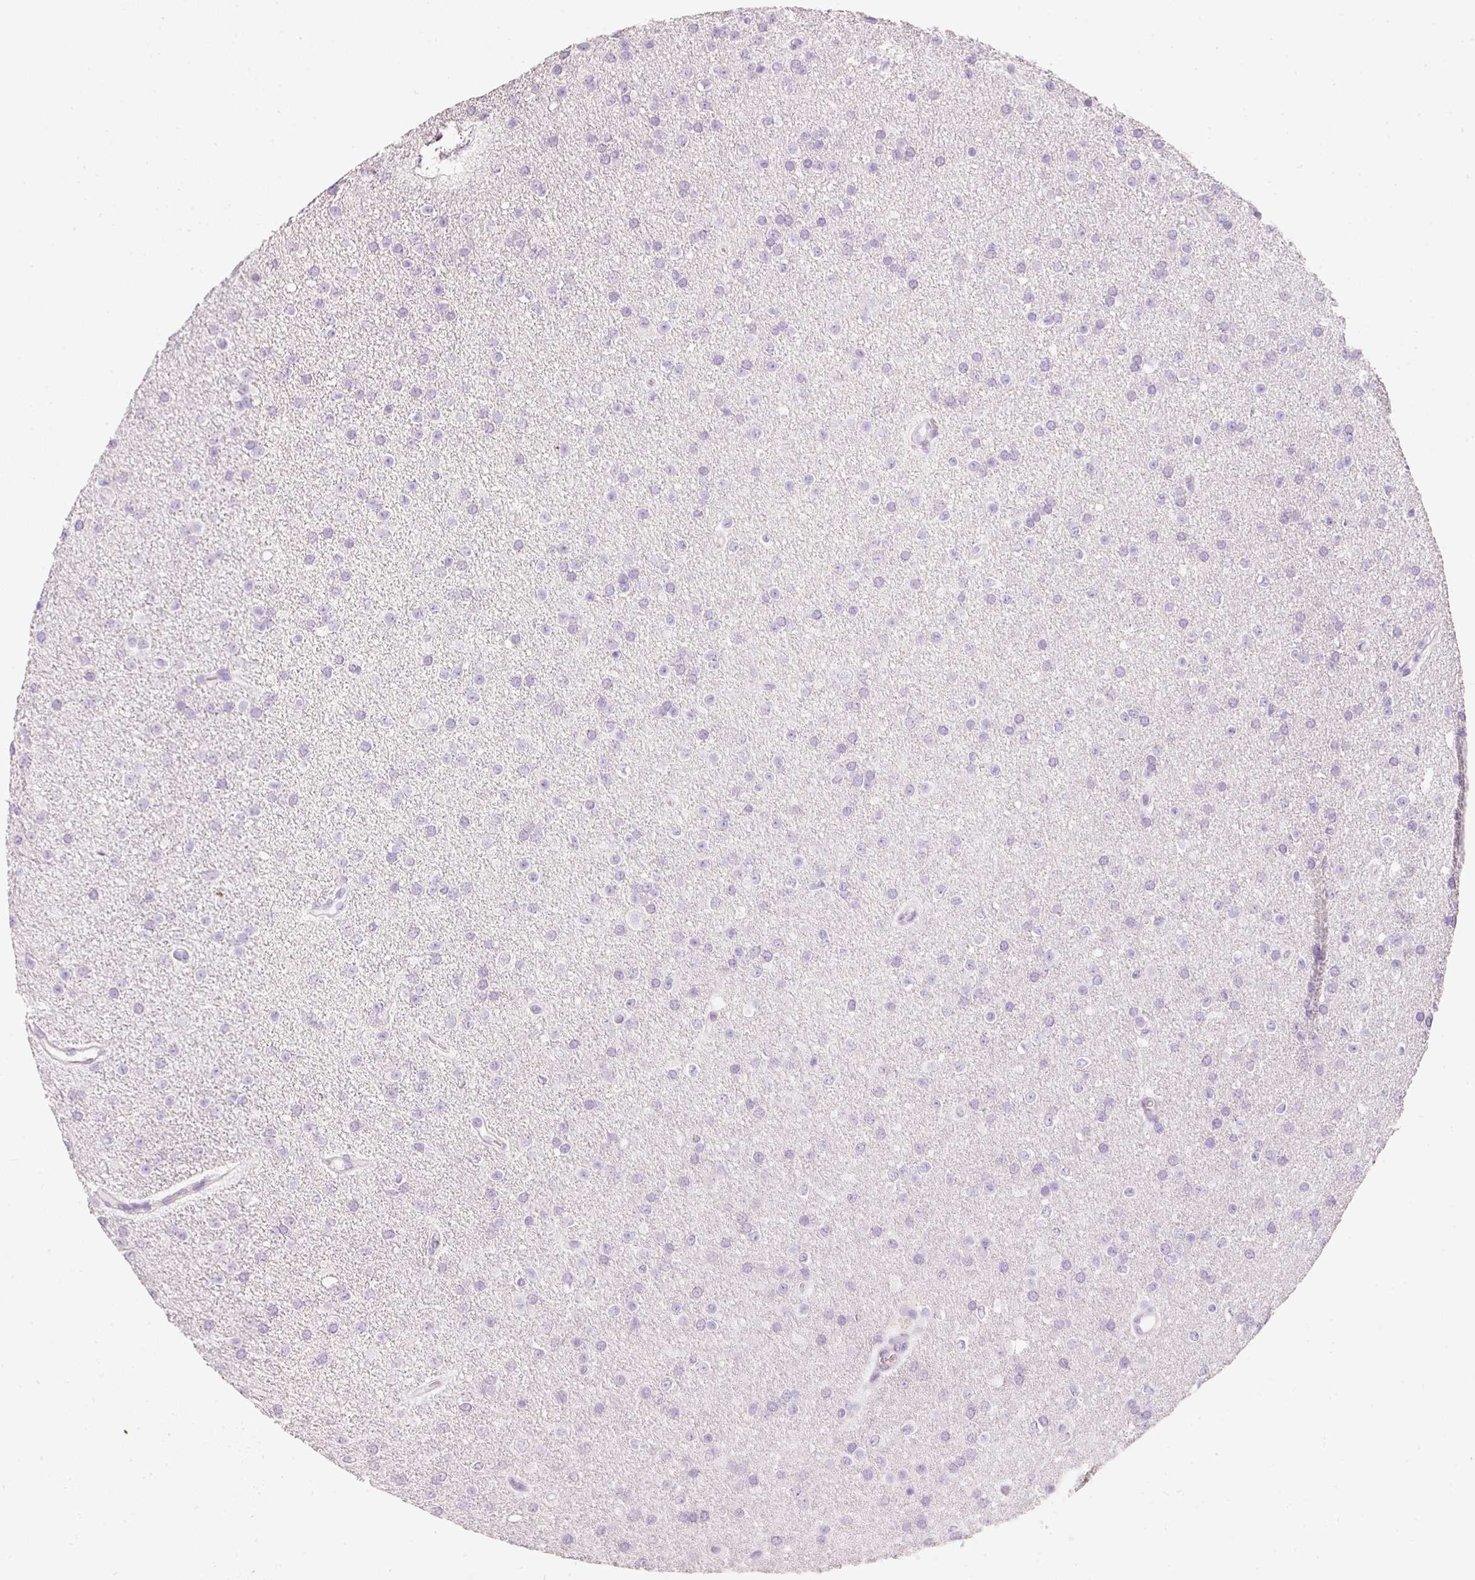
{"staining": {"intensity": "negative", "quantity": "none", "location": "none"}, "tissue": "glioma", "cell_type": "Tumor cells", "image_type": "cancer", "snomed": [{"axis": "morphology", "description": "Glioma, malignant, Low grade"}, {"axis": "topography", "description": "Brain"}], "caption": "IHC micrograph of human glioma stained for a protein (brown), which shows no staining in tumor cells.", "gene": "PDXDC1", "patient": {"sex": "female", "age": 34}}